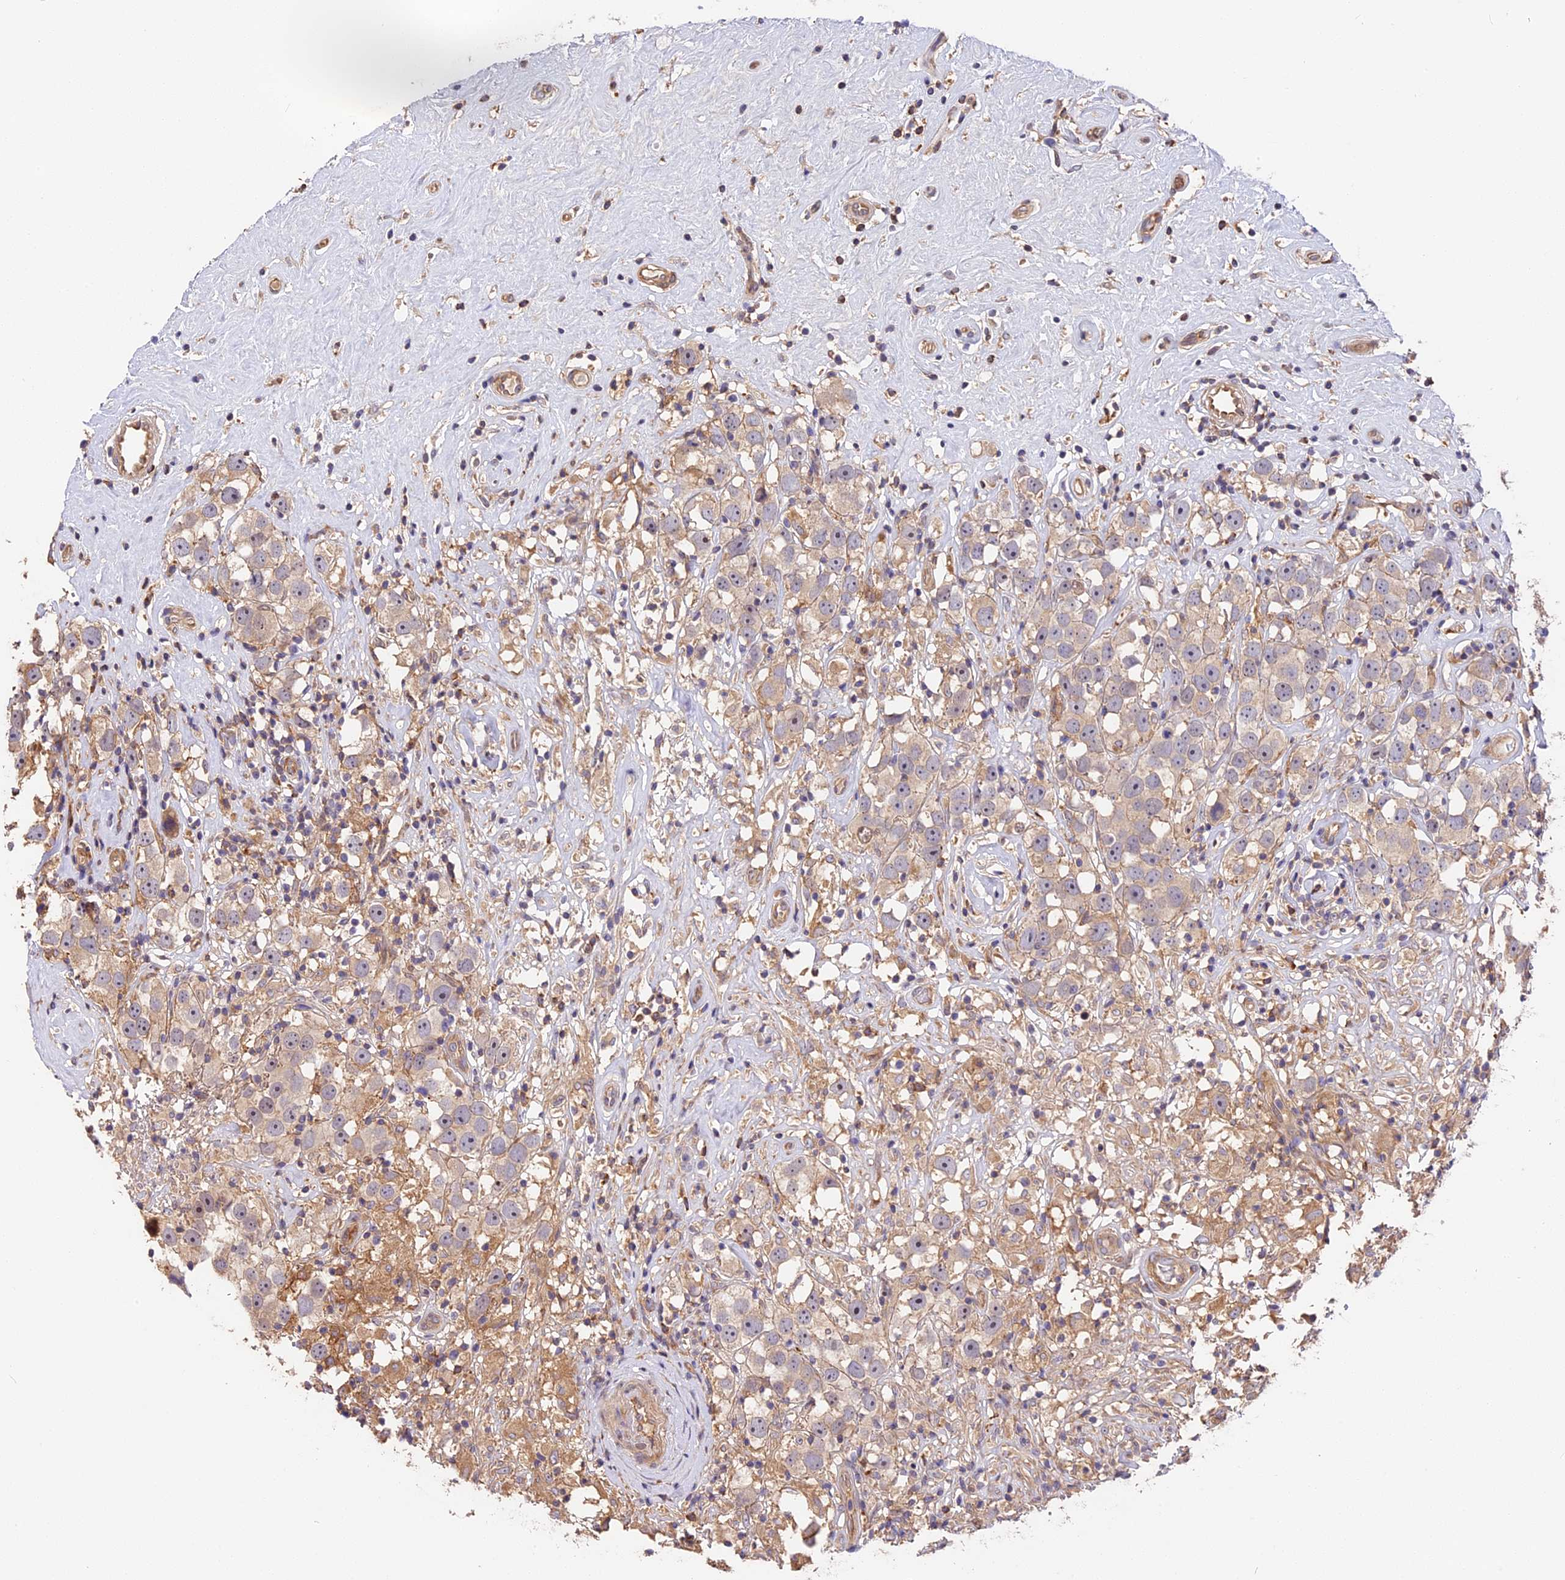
{"staining": {"intensity": "weak", "quantity": "<25%", "location": "nuclear"}, "tissue": "testis cancer", "cell_type": "Tumor cells", "image_type": "cancer", "snomed": [{"axis": "morphology", "description": "Seminoma, NOS"}, {"axis": "topography", "description": "Testis"}], "caption": "The image shows no significant expression in tumor cells of testis cancer.", "gene": "ARHGAP17", "patient": {"sex": "male", "age": 49}}